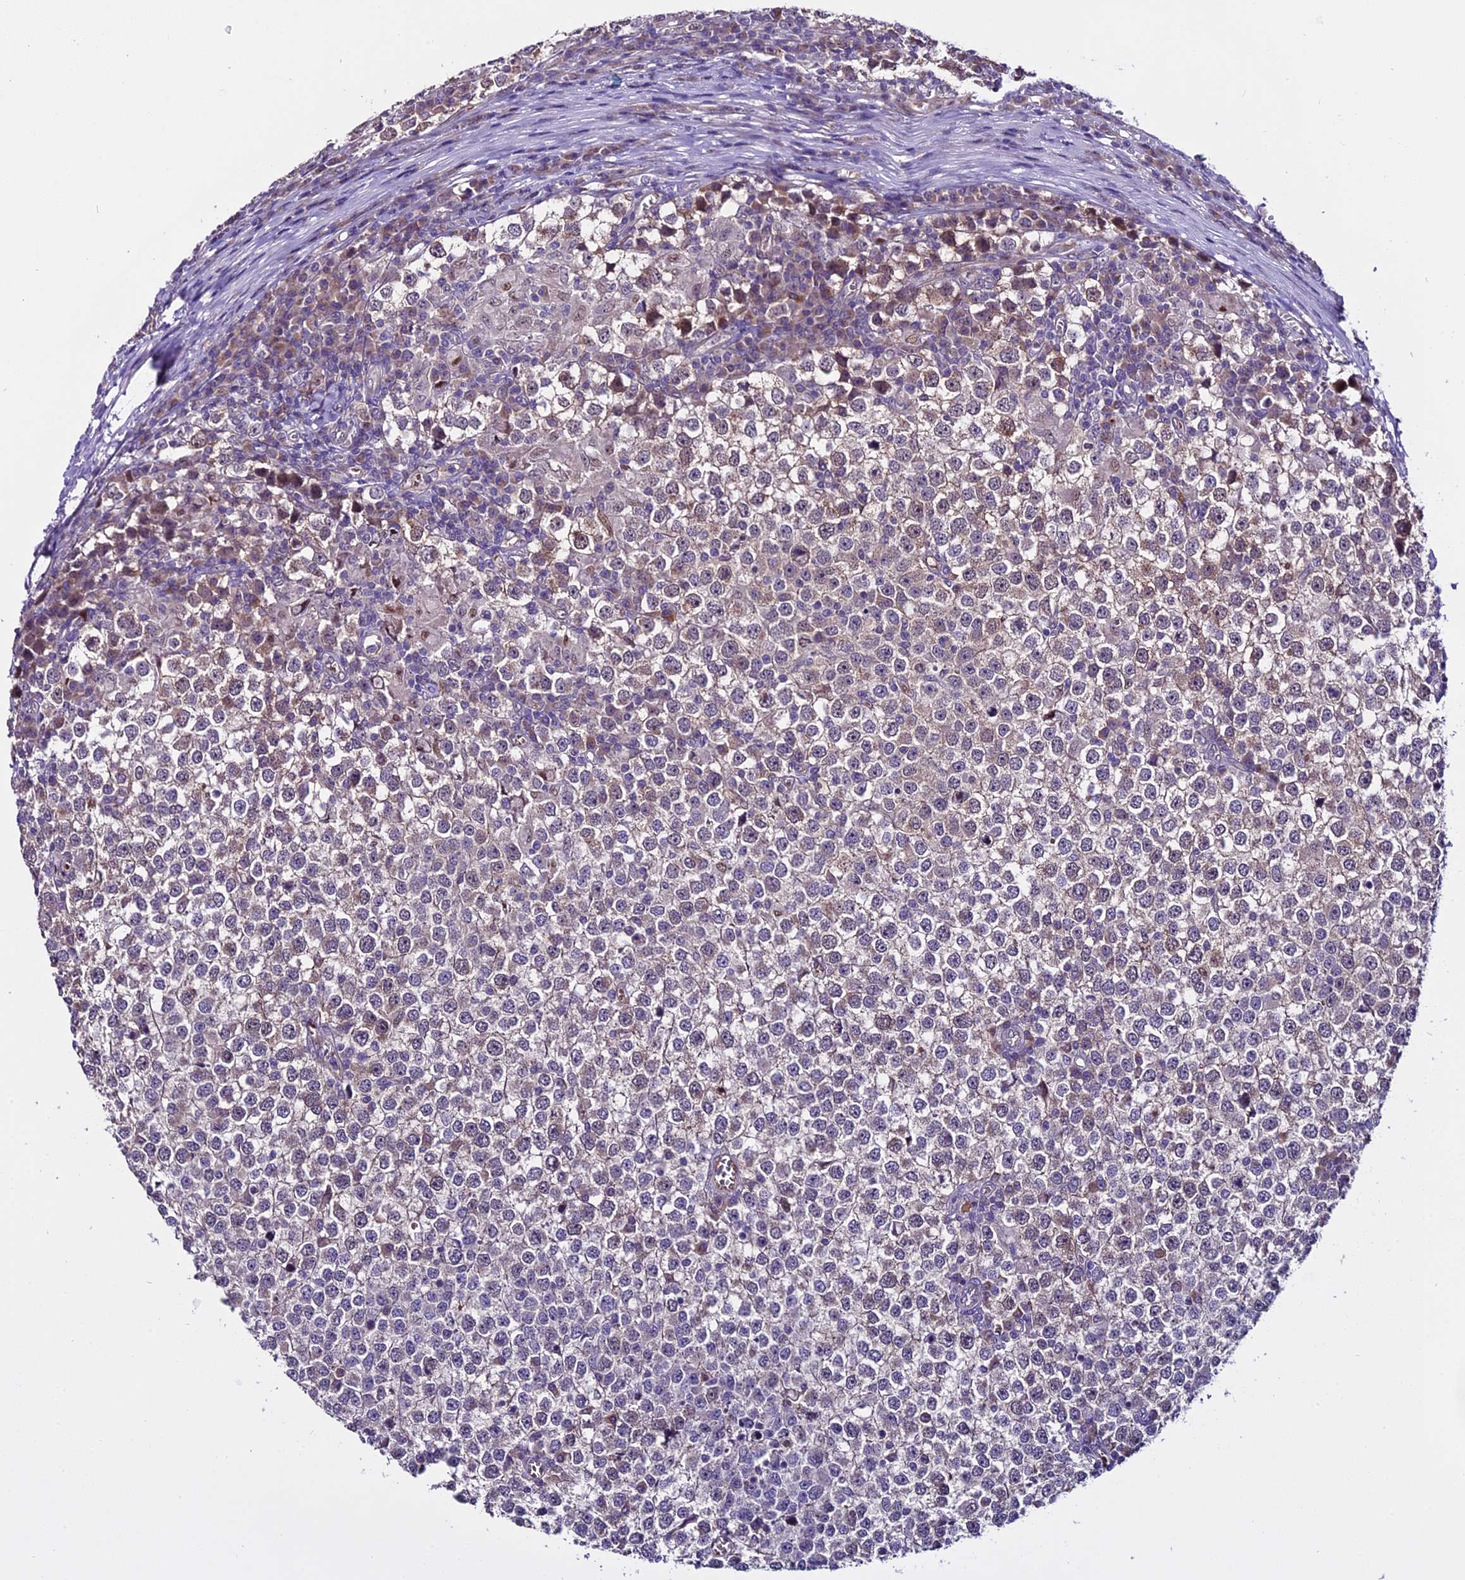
{"staining": {"intensity": "negative", "quantity": "none", "location": "none"}, "tissue": "testis cancer", "cell_type": "Tumor cells", "image_type": "cancer", "snomed": [{"axis": "morphology", "description": "Seminoma, NOS"}, {"axis": "topography", "description": "Testis"}], "caption": "IHC of human seminoma (testis) shows no staining in tumor cells.", "gene": "C9orf40", "patient": {"sex": "male", "age": 65}}